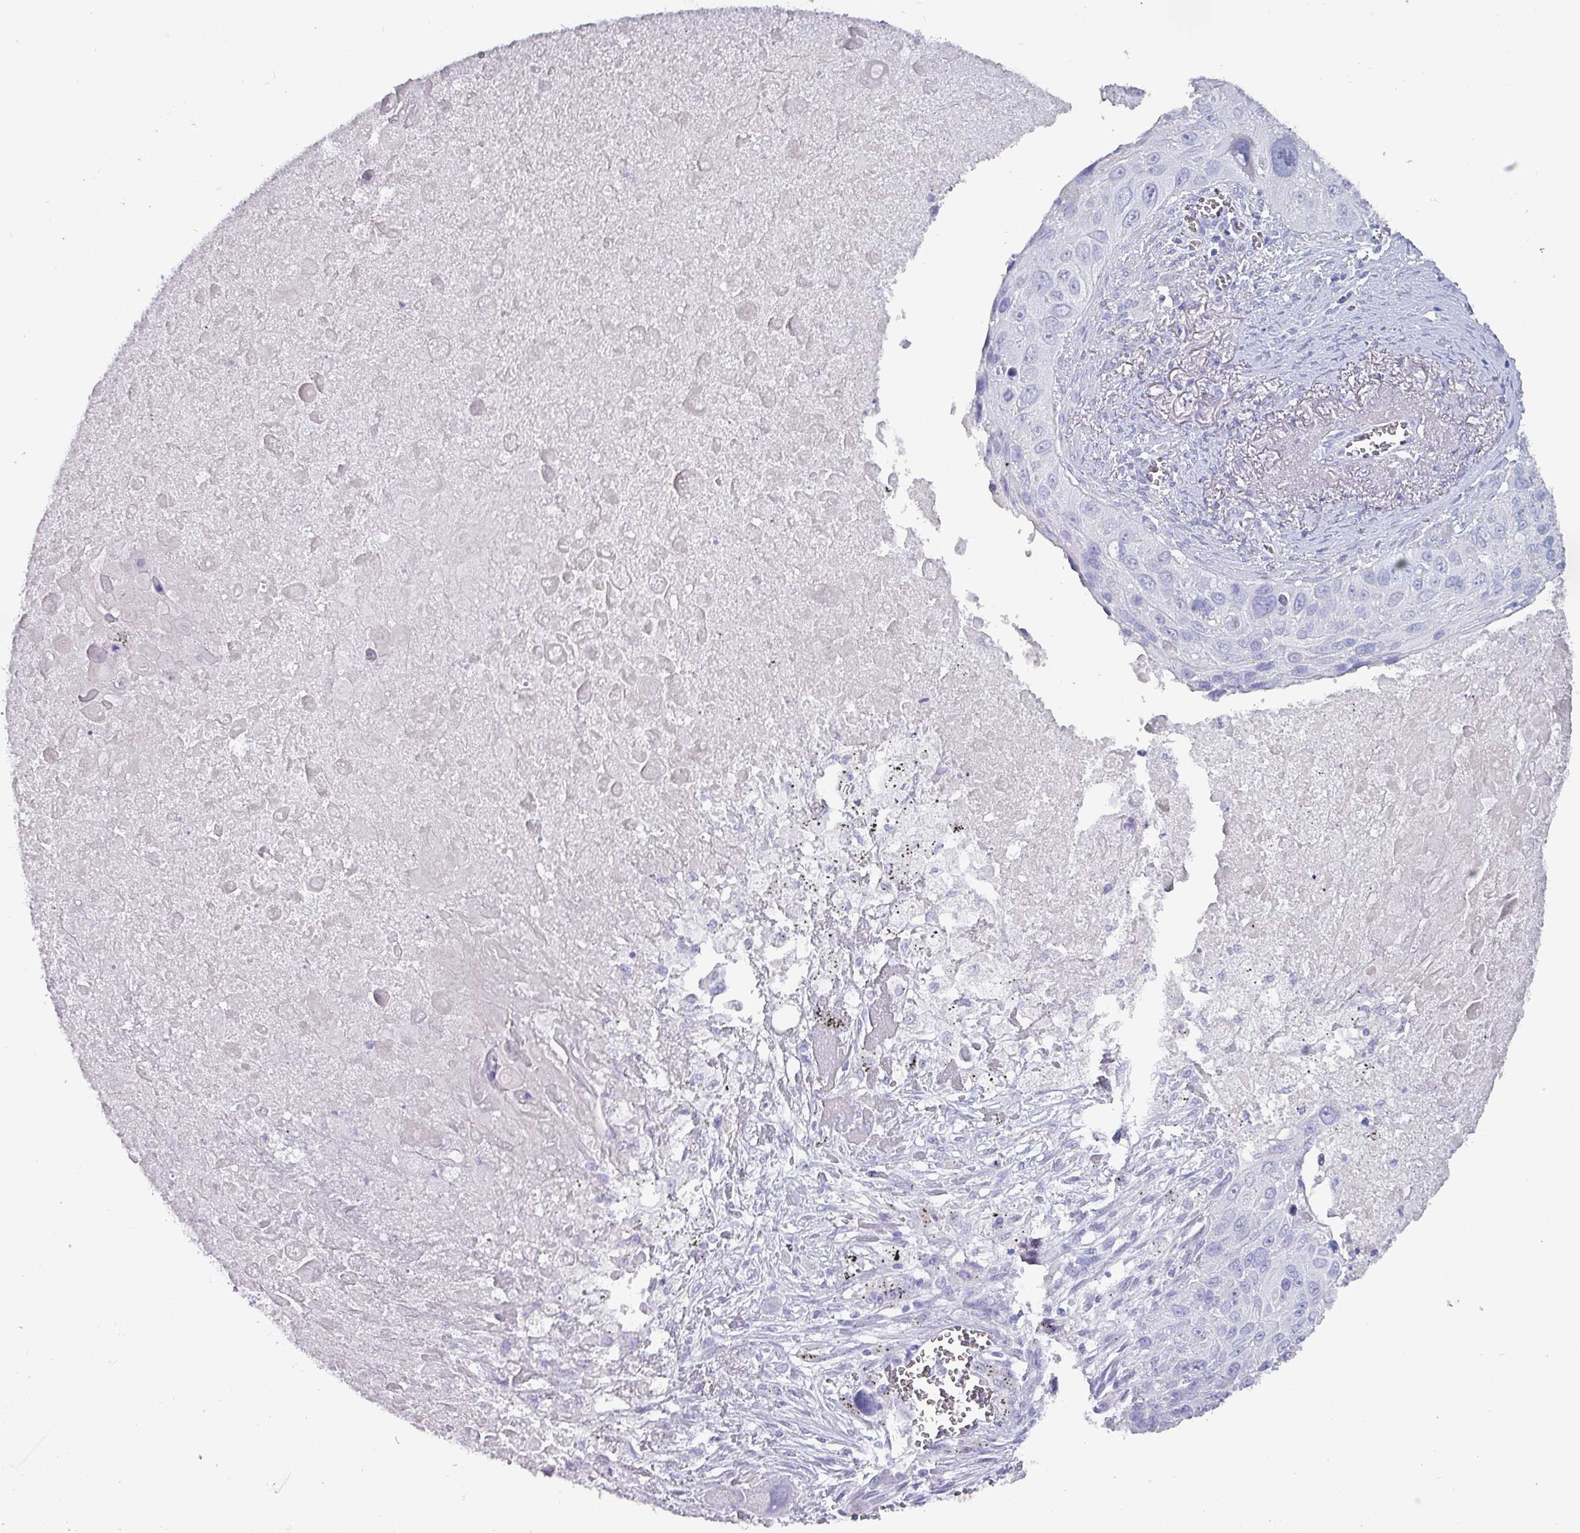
{"staining": {"intensity": "negative", "quantity": "none", "location": "none"}, "tissue": "lung cancer", "cell_type": "Tumor cells", "image_type": "cancer", "snomed": [{"axis": "morphology", "description": "Squamous cell carcinoma, NOS"}, {"axis": "topography", "description": "Lung"}], "caption": "This is an immunohistochemistry (IHC) photomicrograph of squamous cell carcinoma (lung). There is no positivity in tumor cells.", "gene": "INS-IGF2", "patient": {"sex": "male", "age": 66}}